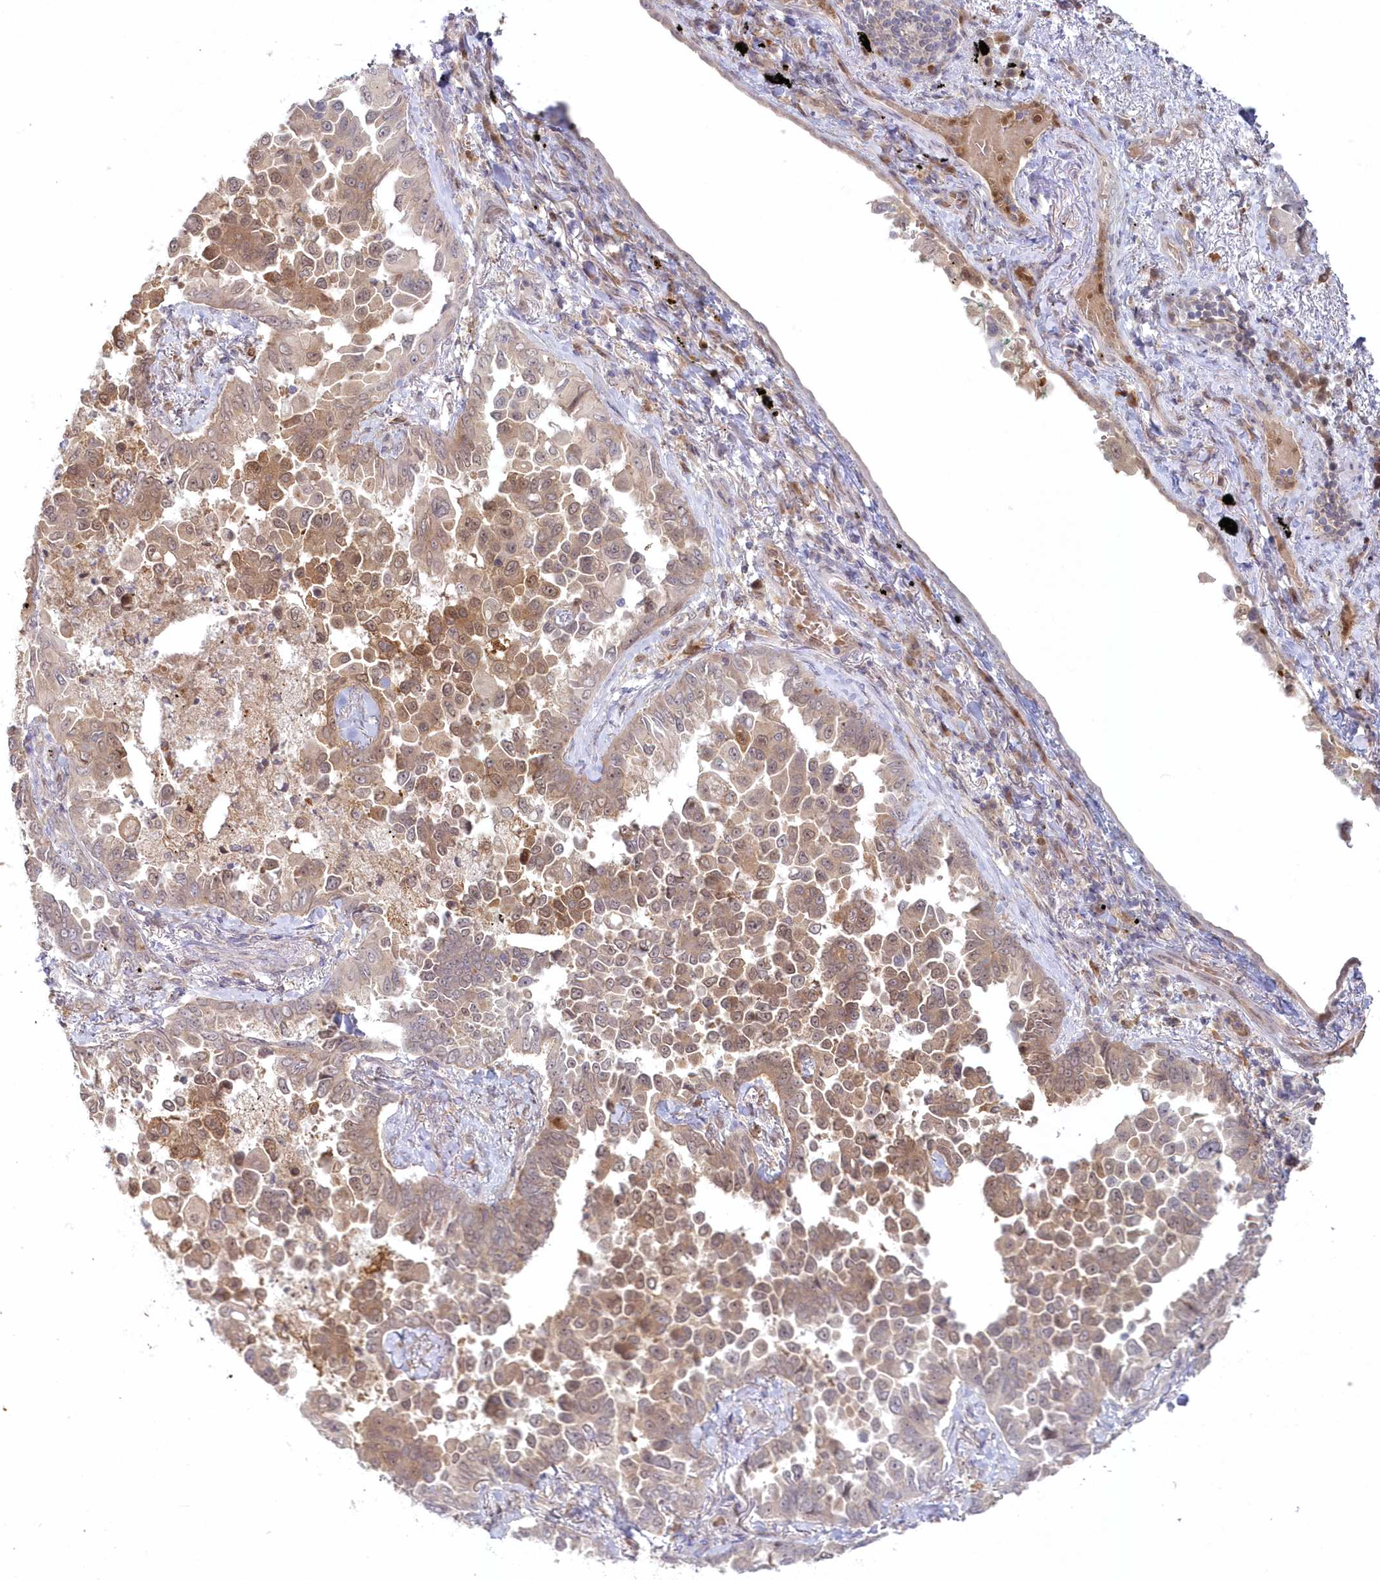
{"staining": {"intensity": "moderate", "quantity": "25%-75%", "location": "cytoplasmic/membranous,nuclear"}, "tissue": "lung cancer", "cell_type": "Tumor cells", "image_type": "cancer", "snomed": [{"axis": "morphology", "description": "Adenocarcinoma, NOS"}, {"axis": "topography", "description": "Lung"}], "caption": "Tumor cells reveal medium levels of moderate cytoplasmic/membranous and nuclear staining in about 25%-75% of cells in lung adenocarcinoma.", "gene": "GBE1", "patient": {"sex": "female", "age": 67}}